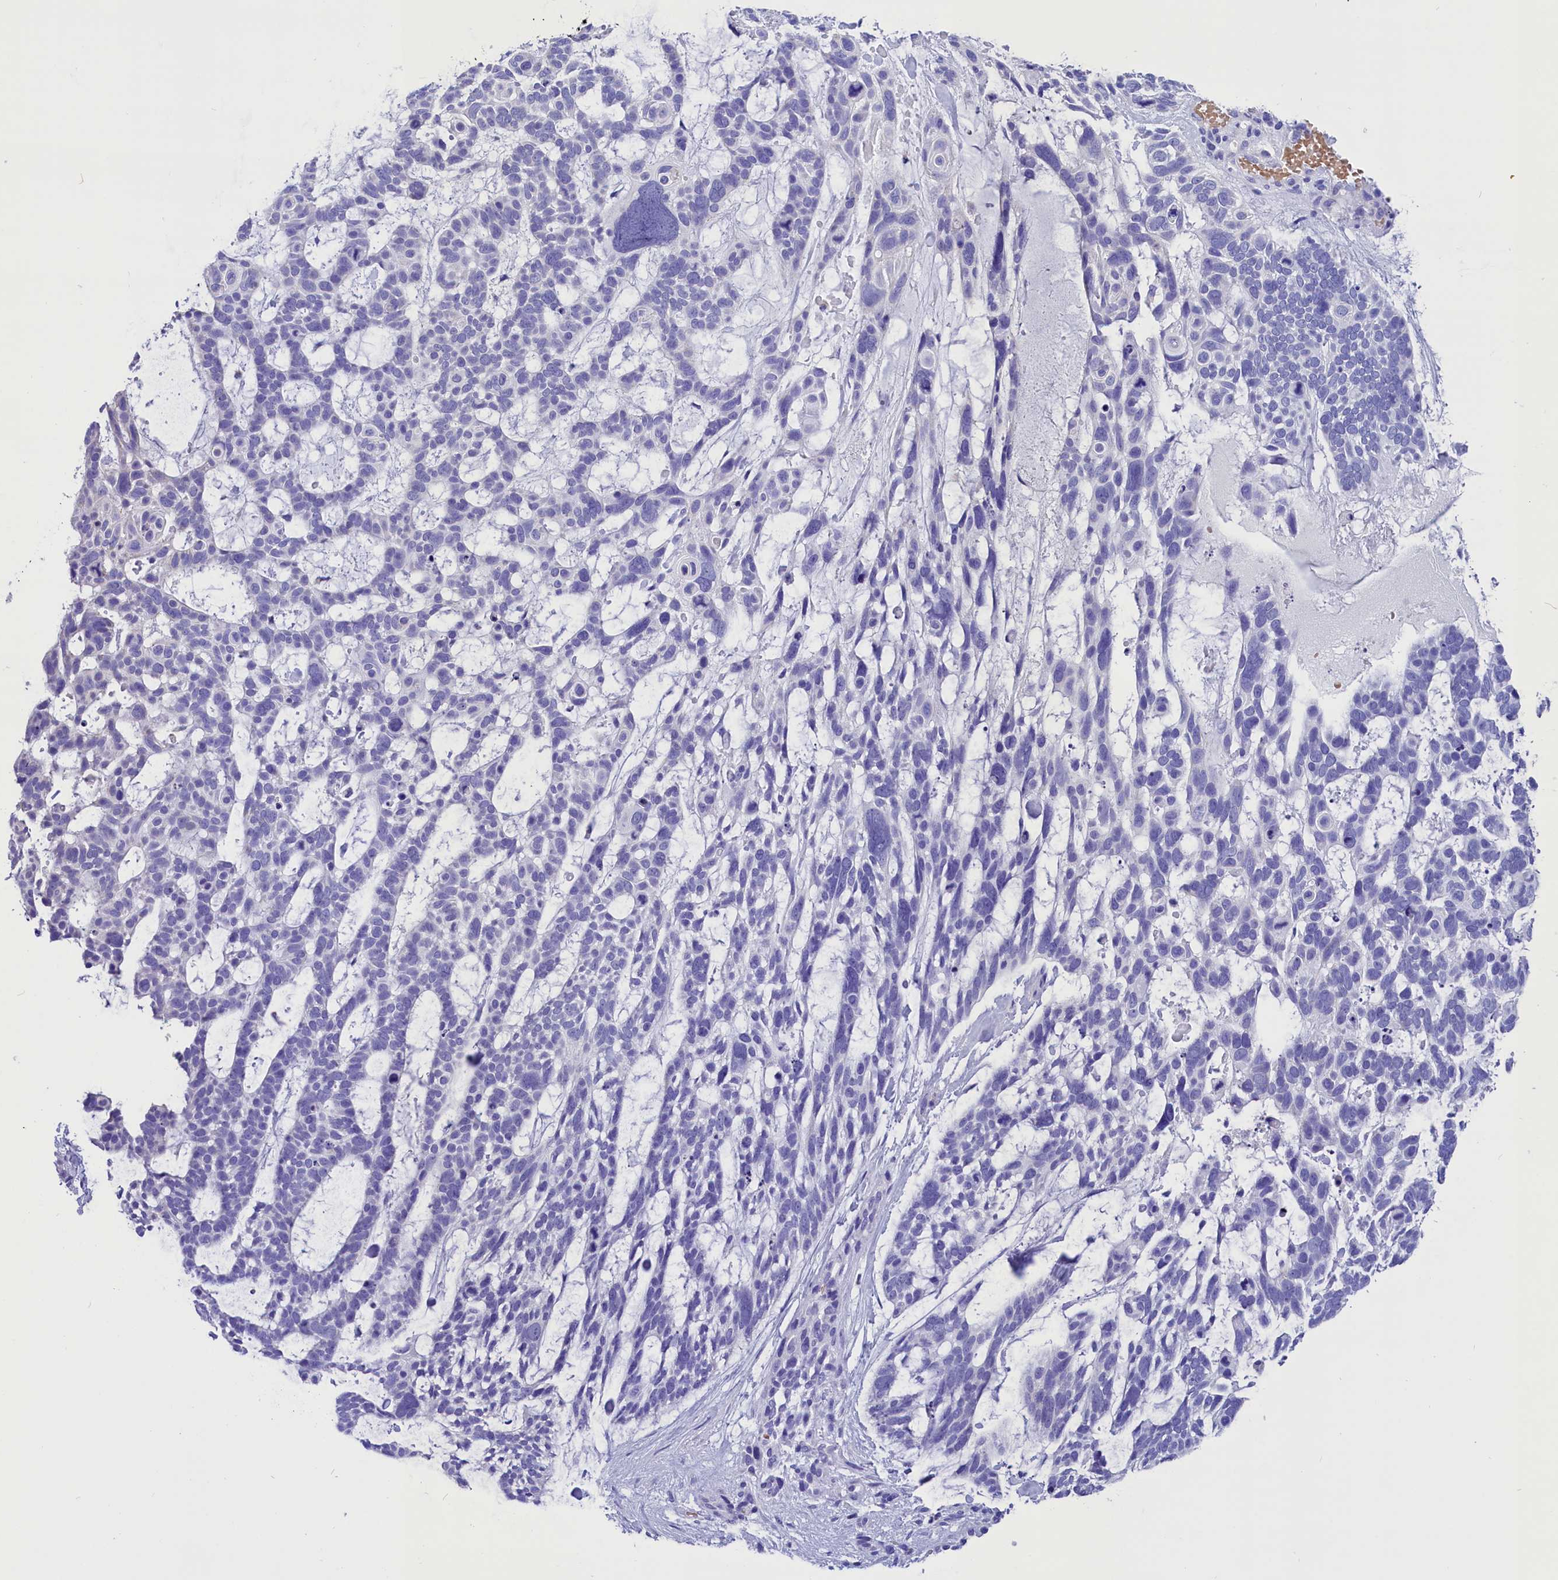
{"staining": {"intensity": "negative", "quantity": "none", "location": "none"}, "tissue": "skin cancer", "cell_type": "Tumor cells", "image_type": "cancer", "snomed": [{"axis": "morphology", "description": "Basal cell carcinoma"}, {"axis": "topography", "description": "Skin"}], "caption": "Tumor cells are negative for brown protein staining in skin cancer (basal cell carcinoma).", "gene": "ABAT", "patient": {"sex": "male", "age": 88}}